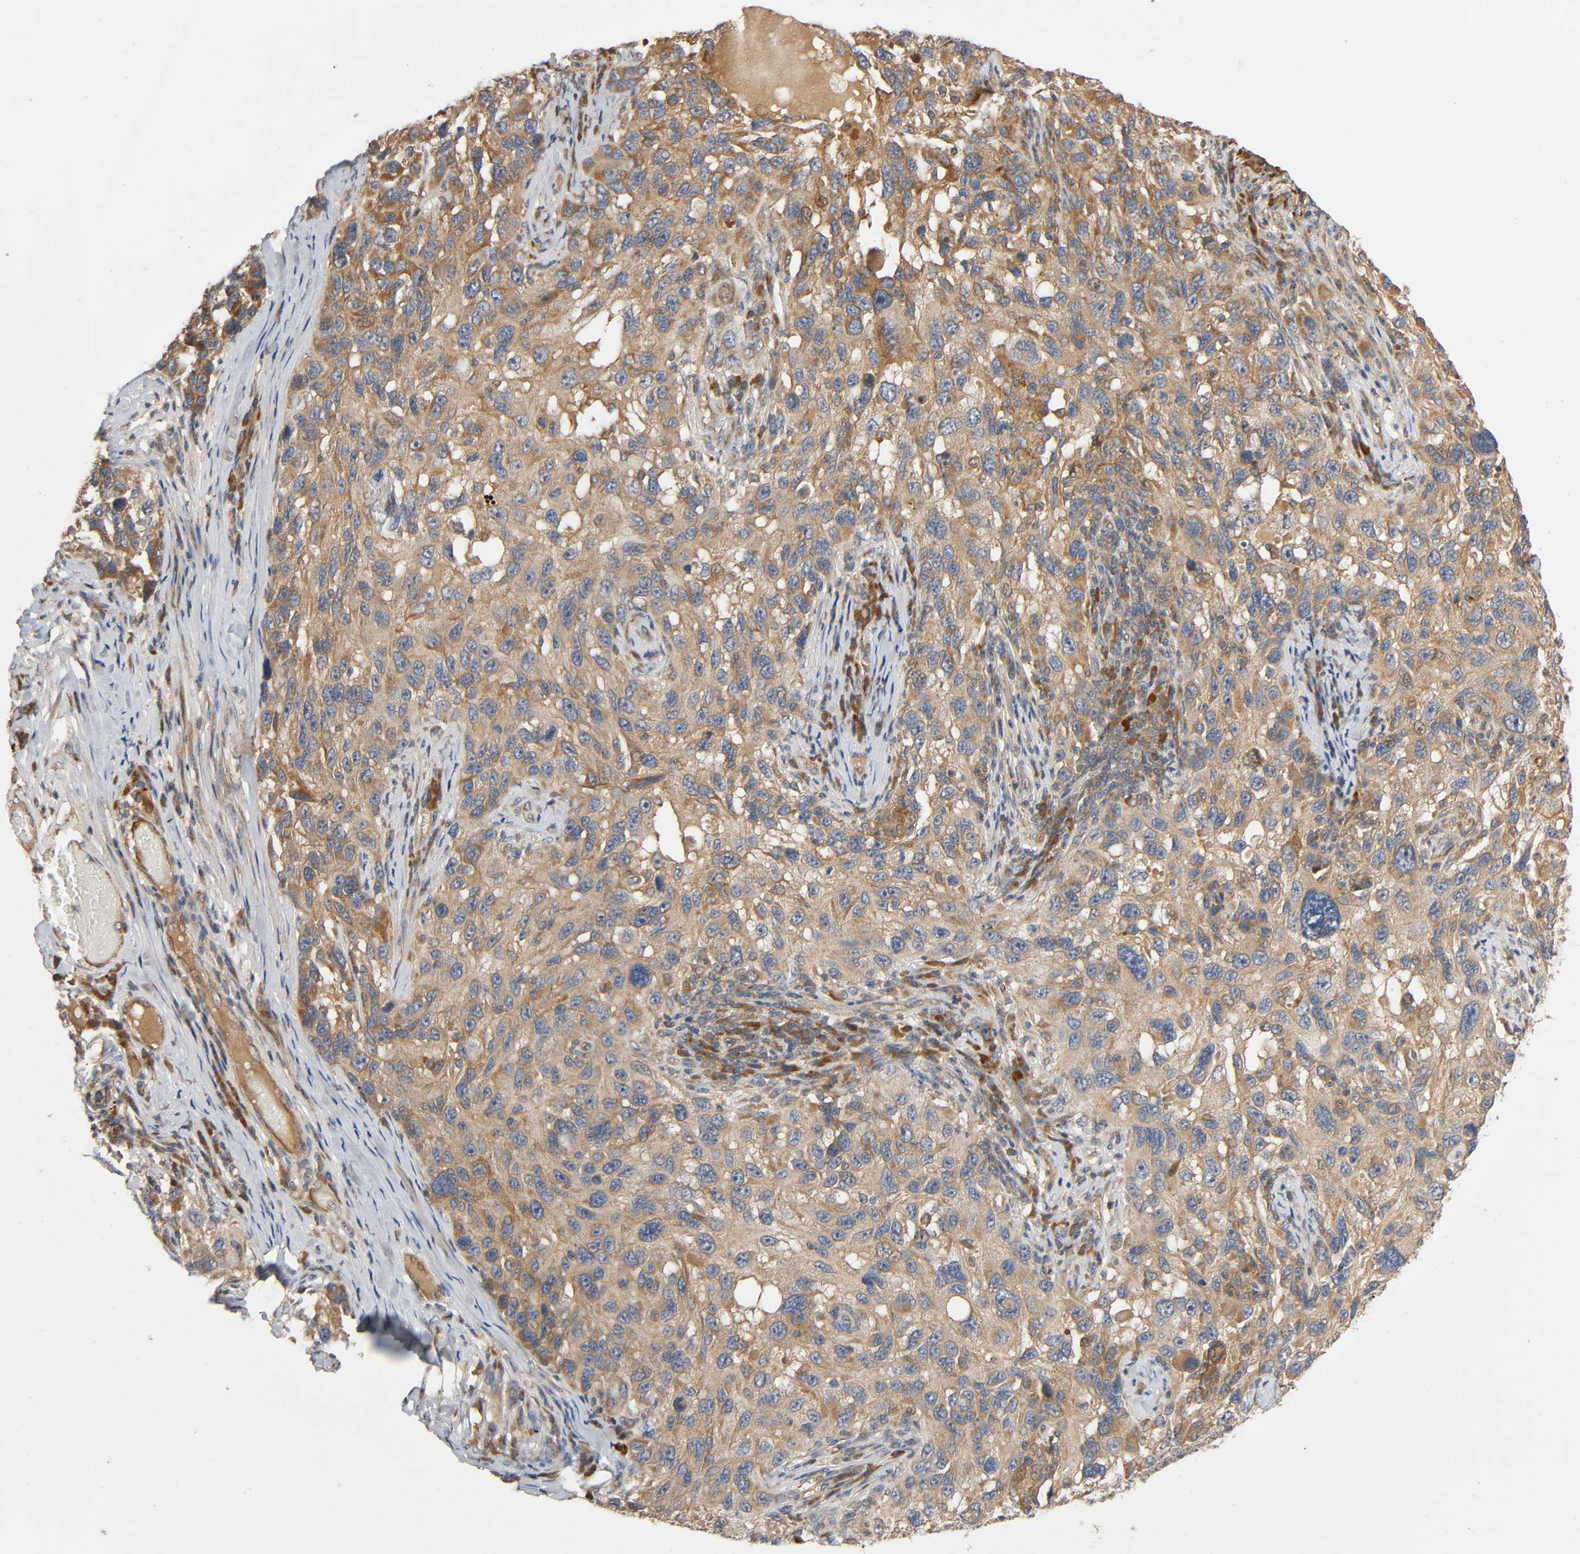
{"staining": {"intensity": "moderate", "quantity": ">75%", "location": "cytoplasmic/membranous"}, "tissue": "melanoma", "cell_type": "Tumor cells", "image_type": "cancer", "snomed": [{"axis": "morphology", "description": "Malignant melanoma, NOS"}, {"axis": "topography", "description": "Skin"}], "caption": "IHC staining of malignant melanoma, which shows medium levels of moderate cytoplasmic/membranous expression in about >75% of tumor cells indicating moderate cytoplasmic/membranous protein expression. The staining was performed using DAB (3,3'-diaminobenzidine) (brown) for protein detection and nuclei were counterstained in hematoxylin (blue).", "gene": "SGSM1", "patient": {"sex": "male", "age": 53}}